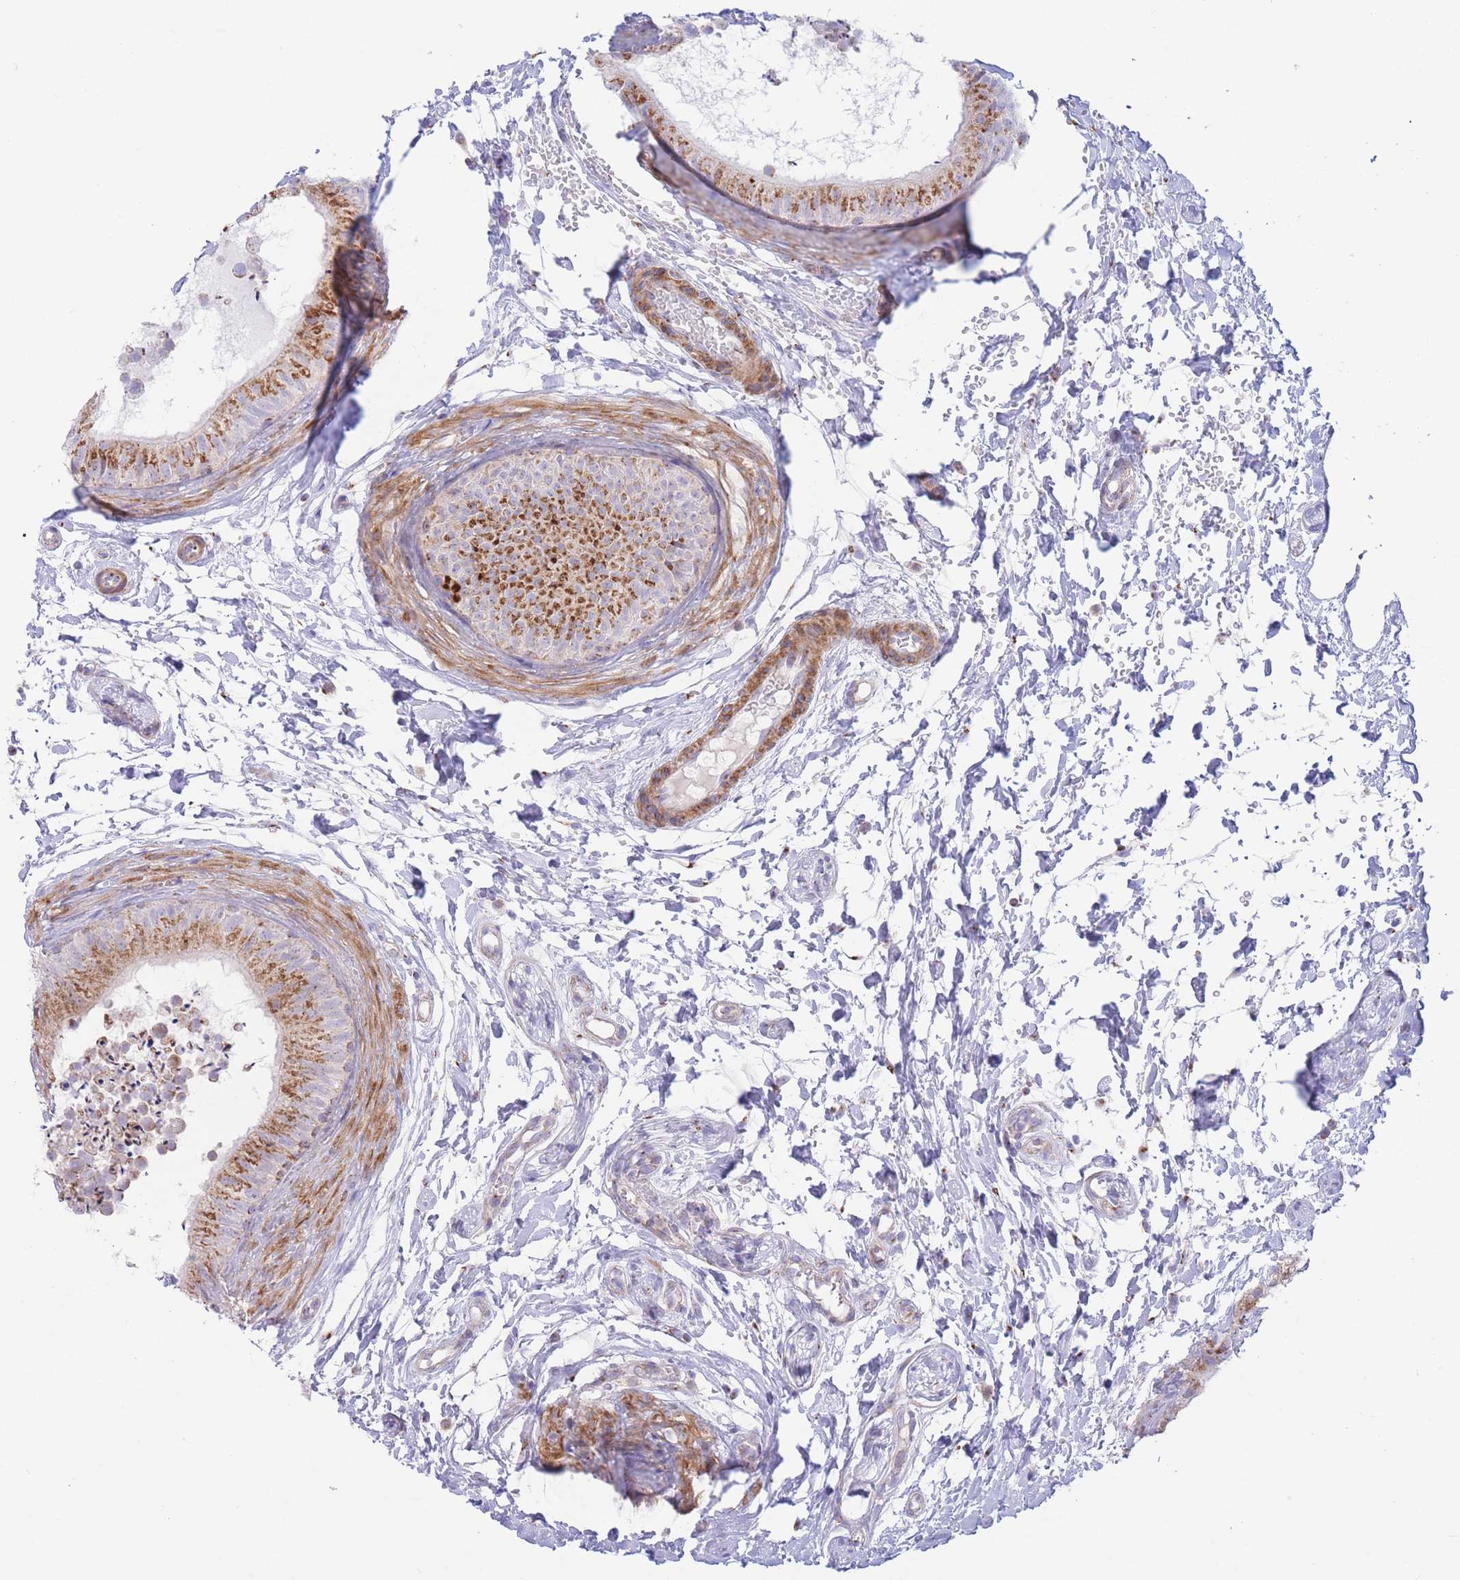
{"staining": {"intensity": "strong", "quantity": ">75%", "location": "cytoplasmic/membranous"}, "tissue": "epididymis", "cell_type": "Glandular cells", "image_type": "normal", "snomed": [{"axis": "morphology", "description": "Normal tissue, NOS"}, {"axis": "topography", "description": "Epididymis"}], "caption": "Immunohistochemistry (IHC) (DAB) staining of normal human epididymis shows strong cytoplasmic/membranous protein positivity in about >75% of glandular cells. (IHC, brightfield microscopy, high magnification).", "gene": "MPND", "patient": {"sex": "male", "age": 15}}